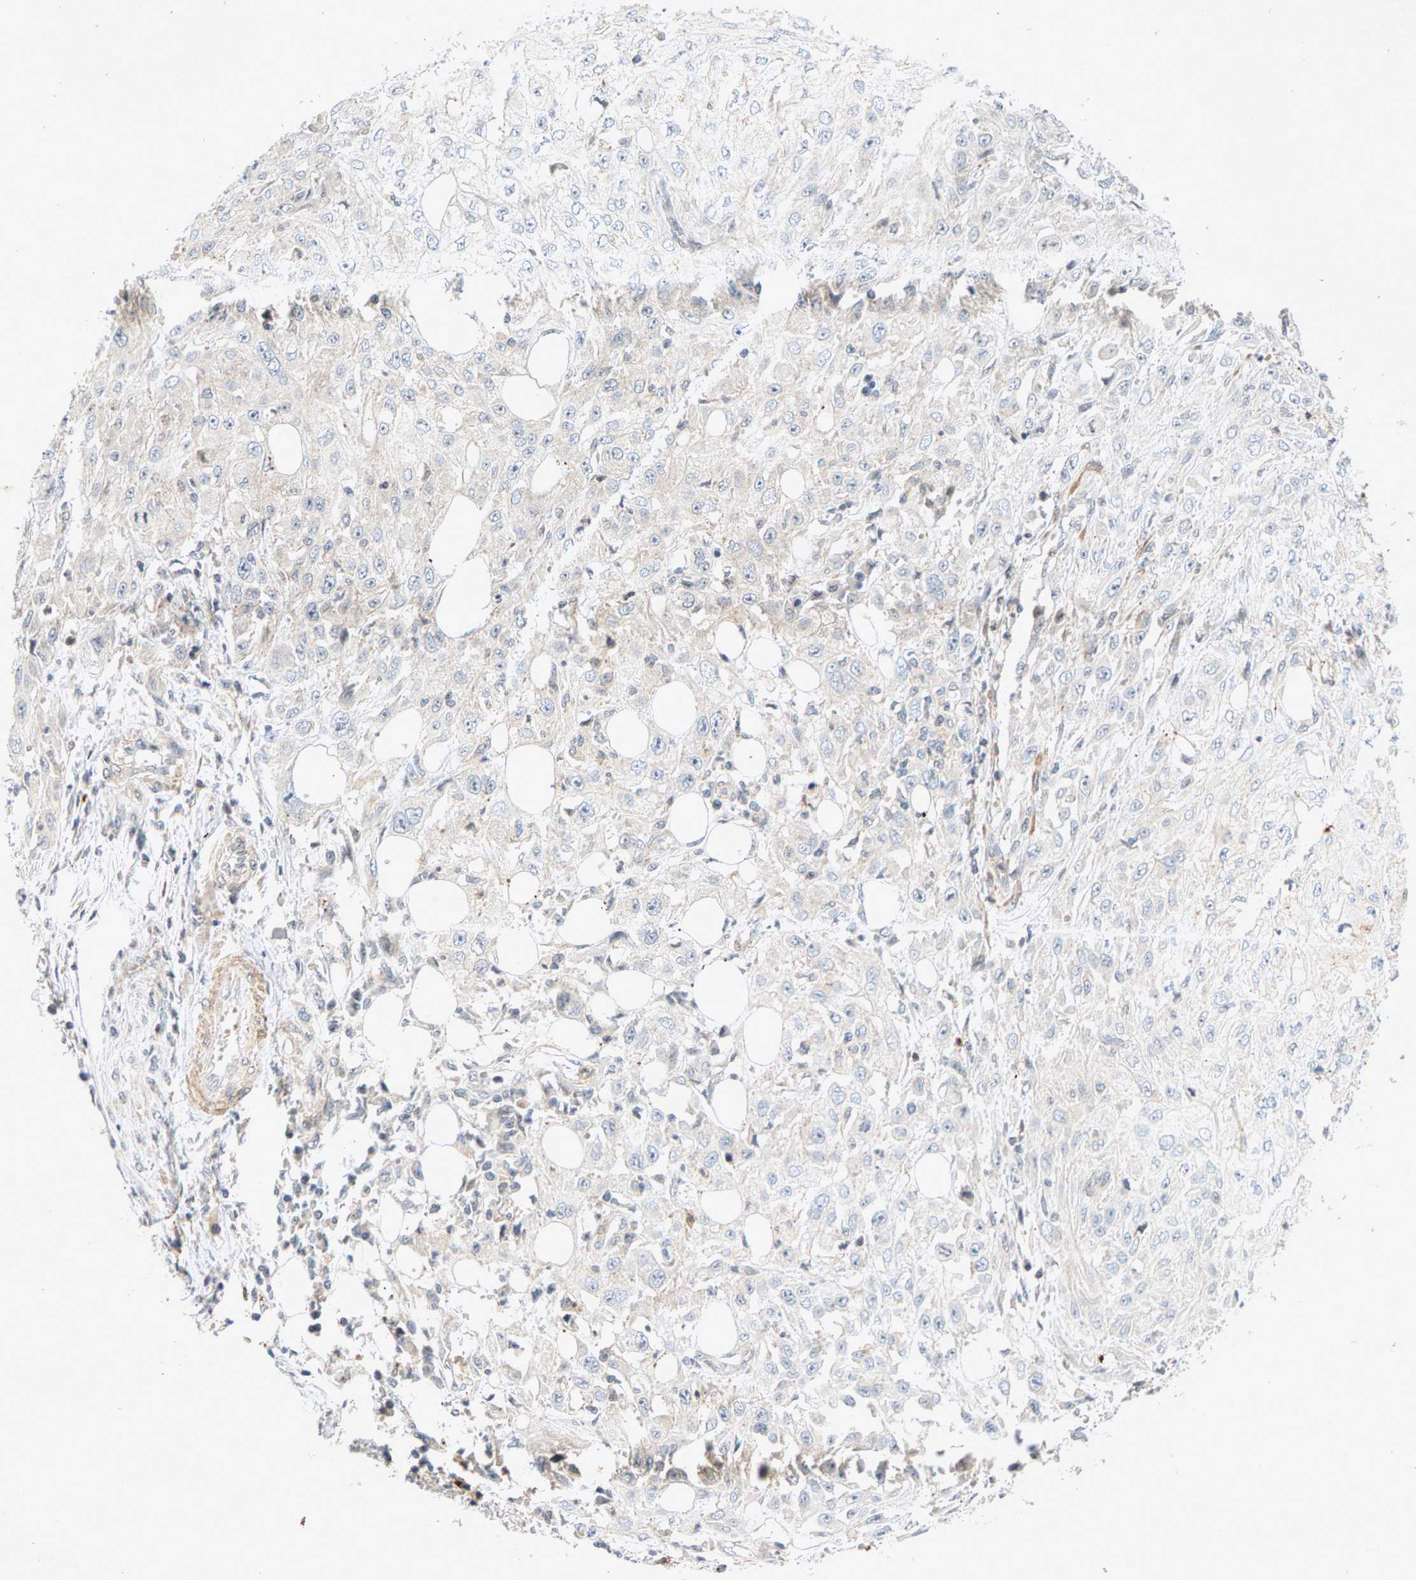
{"staining": {"intensity": "negative", "quantity": "none", "location": "none"}, "tissue": "skin cancer", "cell_type": "Tumor cells", "image_type": "cancer", "snomed": [{"axis": "morphology", "description": "Squamous cell carcinoma, NOS"}, {"axis": "topography", "description": "Skin"}], "caption": "The image reveals no significant expression in tumor cells of squamous cell carcinoma (skin).", "gene": "ZPR1", "patient": {"sex": "male", "age": 75}}